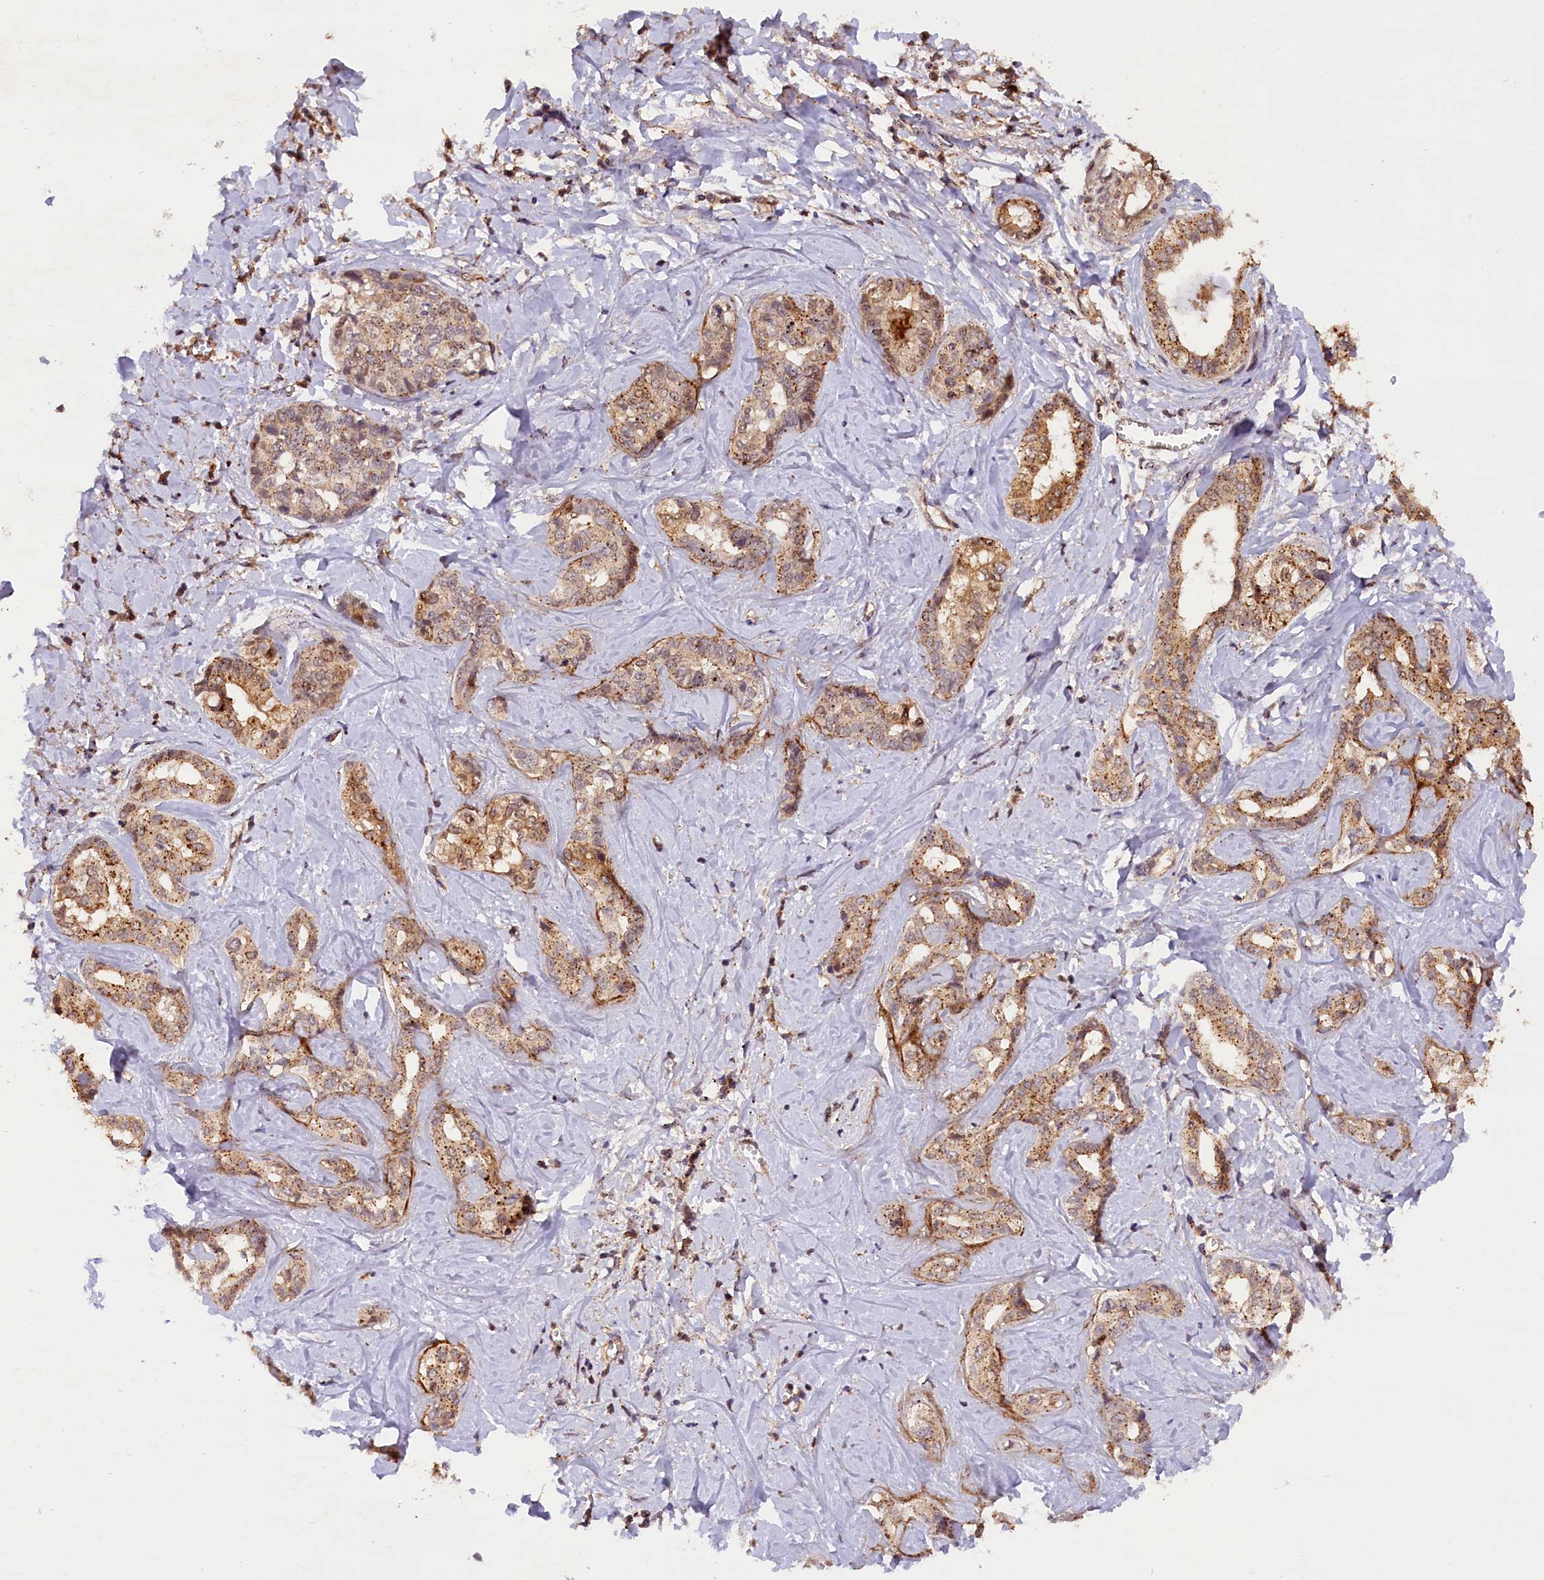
{"staining": {"intensity": "moderate", "quantity": ">75%", "location": "cytoplasmic/membranous"}, "tissue": "liver cancer", "cell_type": "Tumor cells", "image_type": "cancer", "snomed": [{"axis": "morphology", "description": "Cholangiocarcinoma"}, {"axis": "topography", "description": "Liver"}], "caption": "Liver cancer (cholangiocarcinoma) was stained to show a protein in brown. There is medium levels of moderate cytoplasmic/membranous expression in approximately >75% of tumor cells.", "gene": "IST1", "patient": {"sex": "female", "age": 77}}